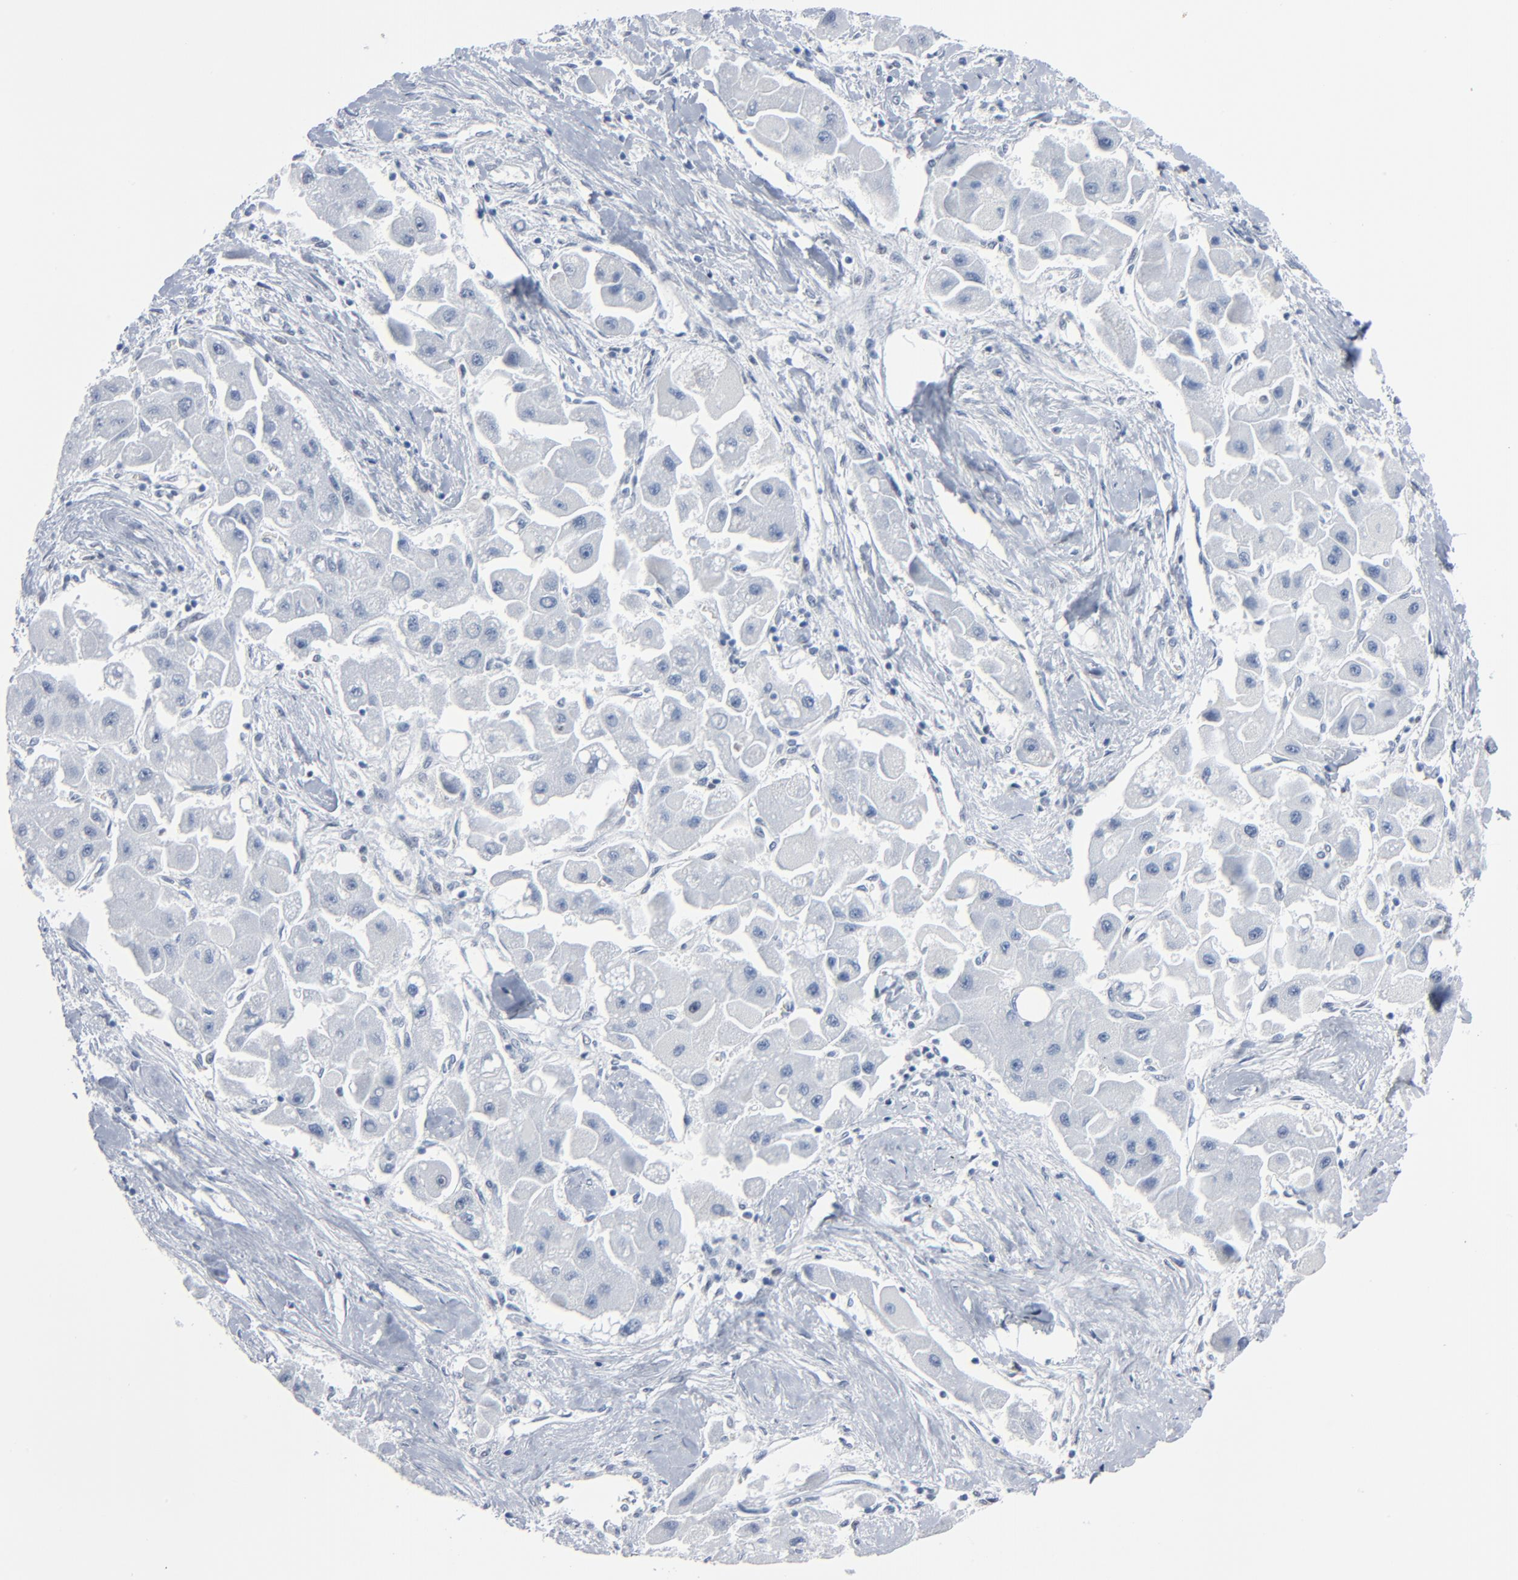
{"staining": {"intensity": "negative", "quantity": "none", "location": "none"}, "tissue": "liver cancer", "cell_type": "Tumor cells", "image_type": "cancer", "snomed": [{"axis": "morphology", "description": "Carcinoma, Hepatocellular, NOS"}, {"axis": "topography", "description": "Liver"}], "caption": "Immunohistochemical staining of liver cancer (hepatocellular carcinoma) shows no significant positivity in tumor cells. (Brightfield microscopy of DAB IHC at high magnification).", "gene": "SIRT1", "patient": {"sex": "male", "age": 24}}